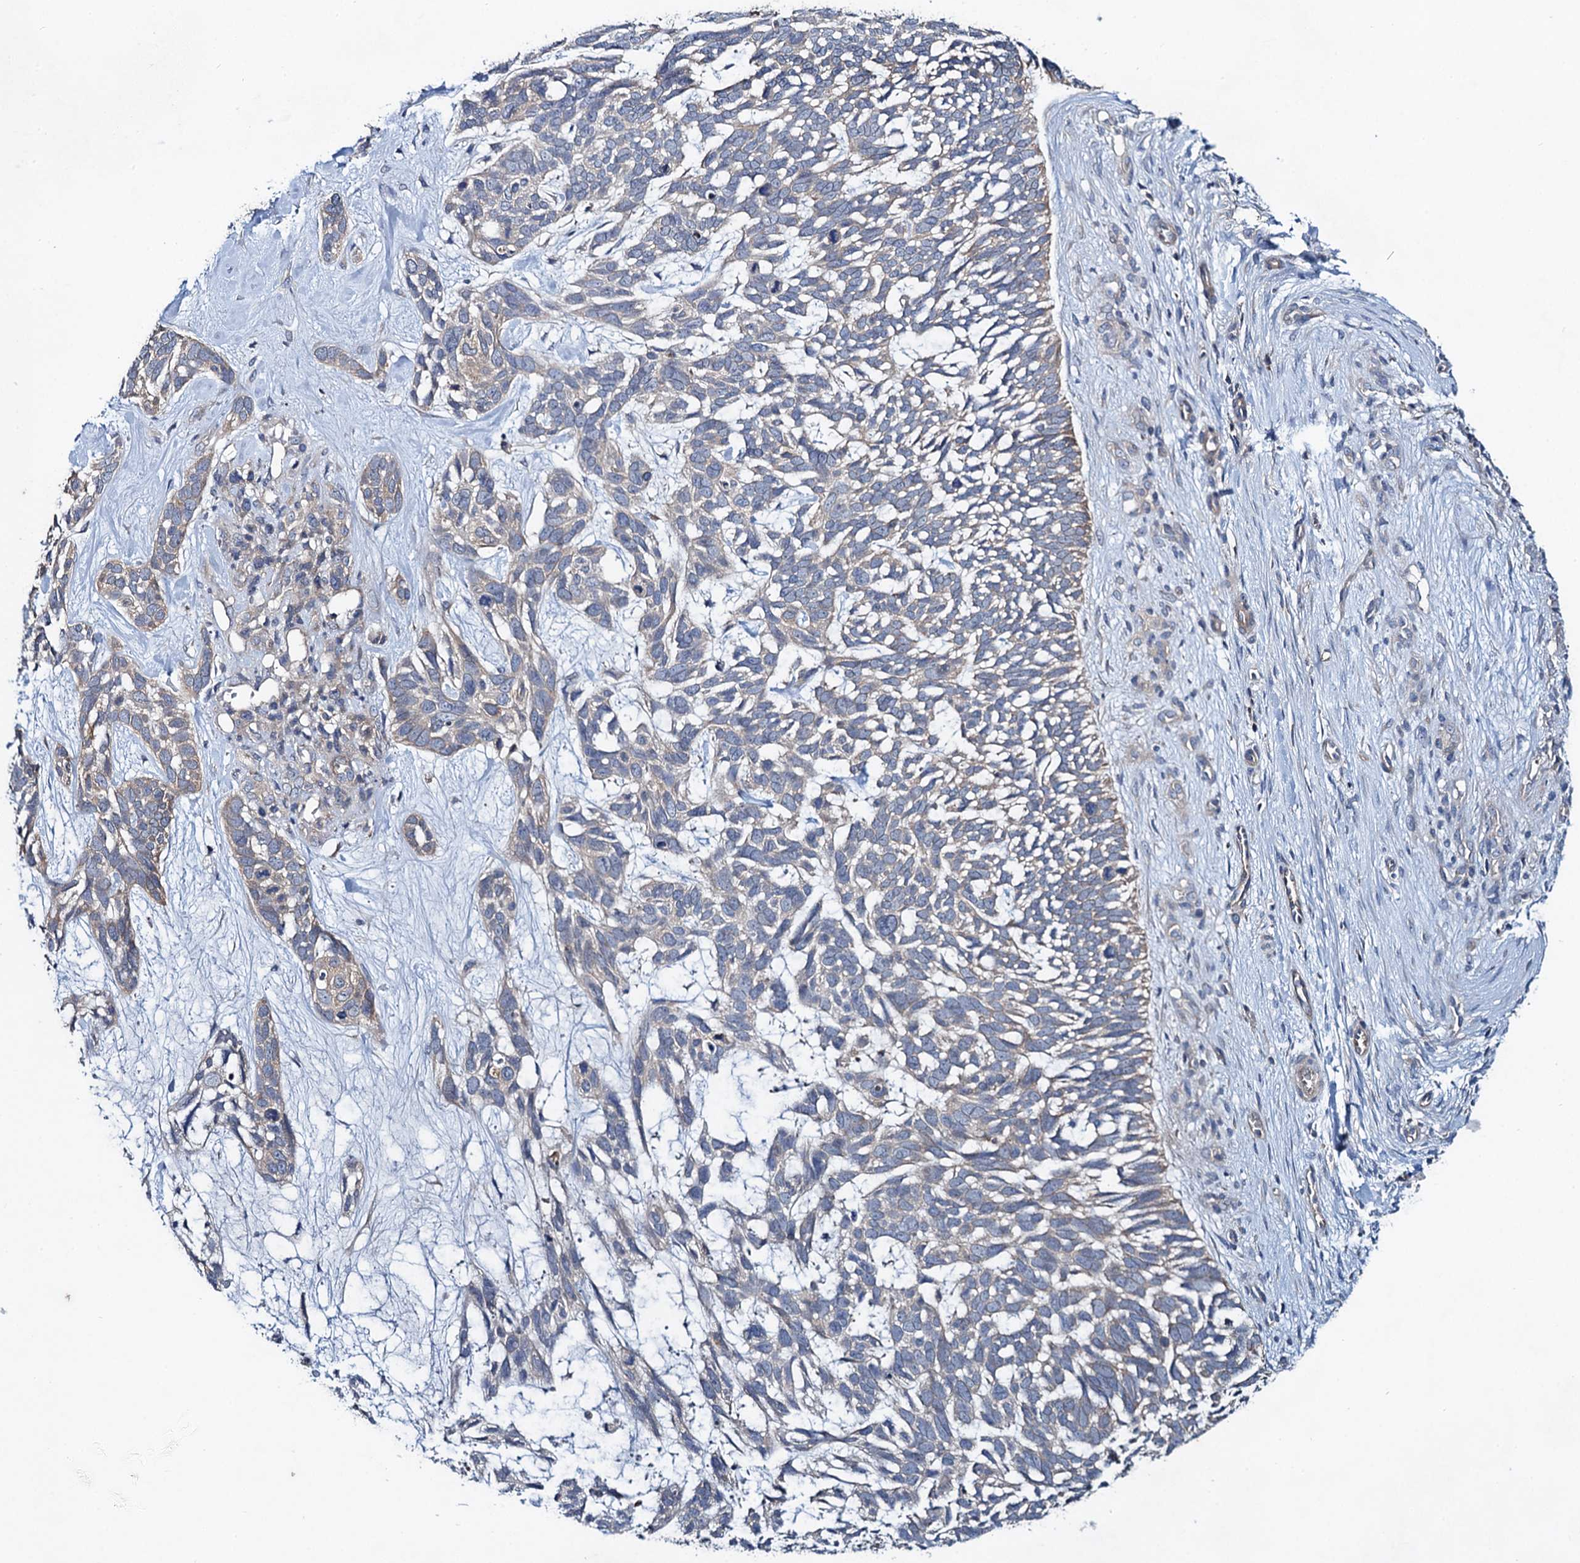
{"staining": {"intensity": "negative", "quantity": "none", "location": "none"}, "tissue": "skin cancer", "cell_type": "Tumor cells", "image_type": "cancer", "snomed": [{"axis": "morphology", "description": "Basal cell carcinoma"}, {"axis": "topography", "description": "Skin"}], "caption": "Tumor cells show no significant protein staining in skin cancer.", "gene": "SNAP29", "patient": {"sex": "male", "age": 88}}